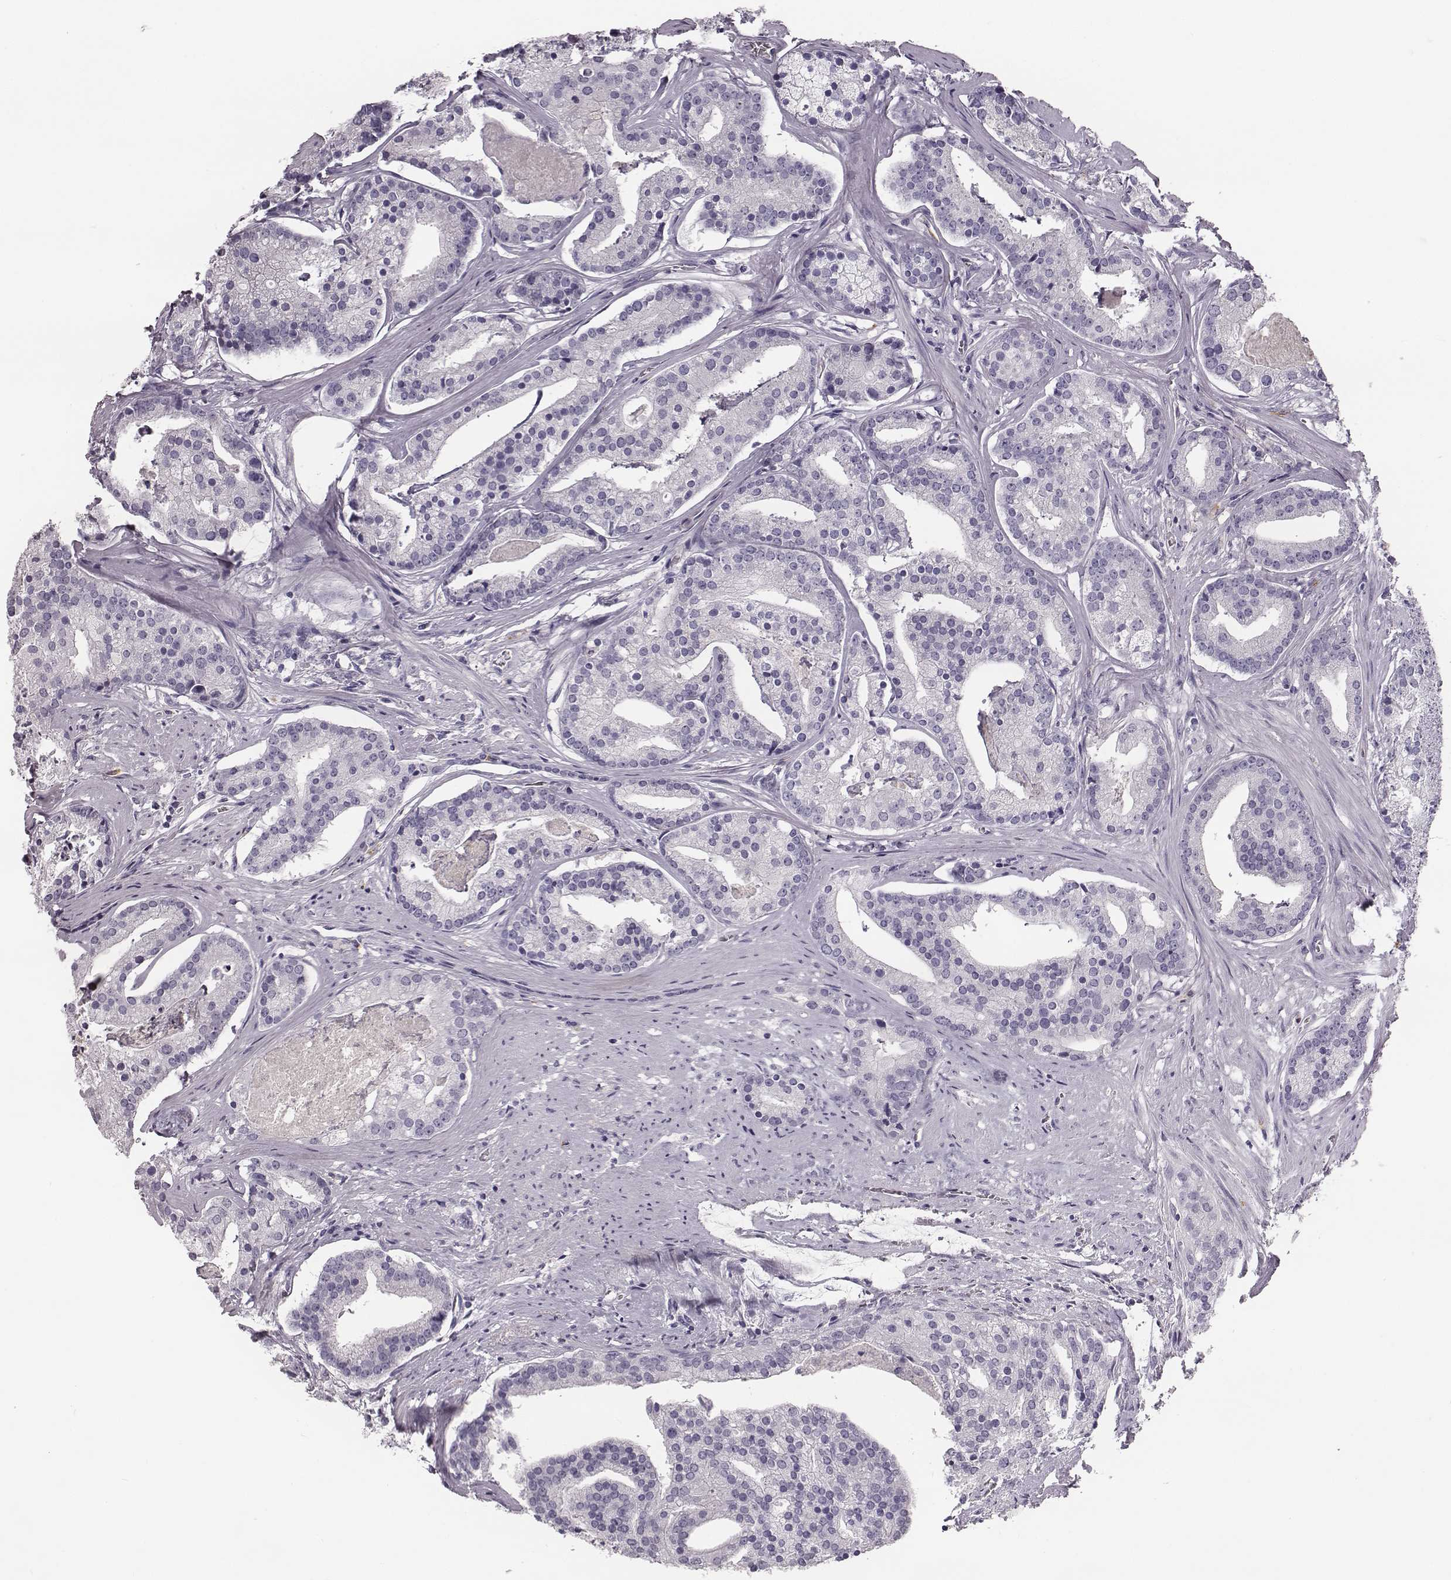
{"staining": {"intensity": "negative", "quantity": "none", "location": "none"}, "tissue": "prostate cancer", "cell_type": "Tumor cells", "image_type": "cancer", "snomed": [{"axis": "morphology", "description": "Adenocarcinoma, NOS"}, {"axis": "topography", "description": "Prostate and seminal vesicle, NOS"}, {"axis": "topography", "description": "Prostate"}], "caption": "Protein analysis of prostate cancer demonstrates no significant expression in tumor cells.", "gene": "NPTXR", "patient": {"sex": "male", "age": 44}}